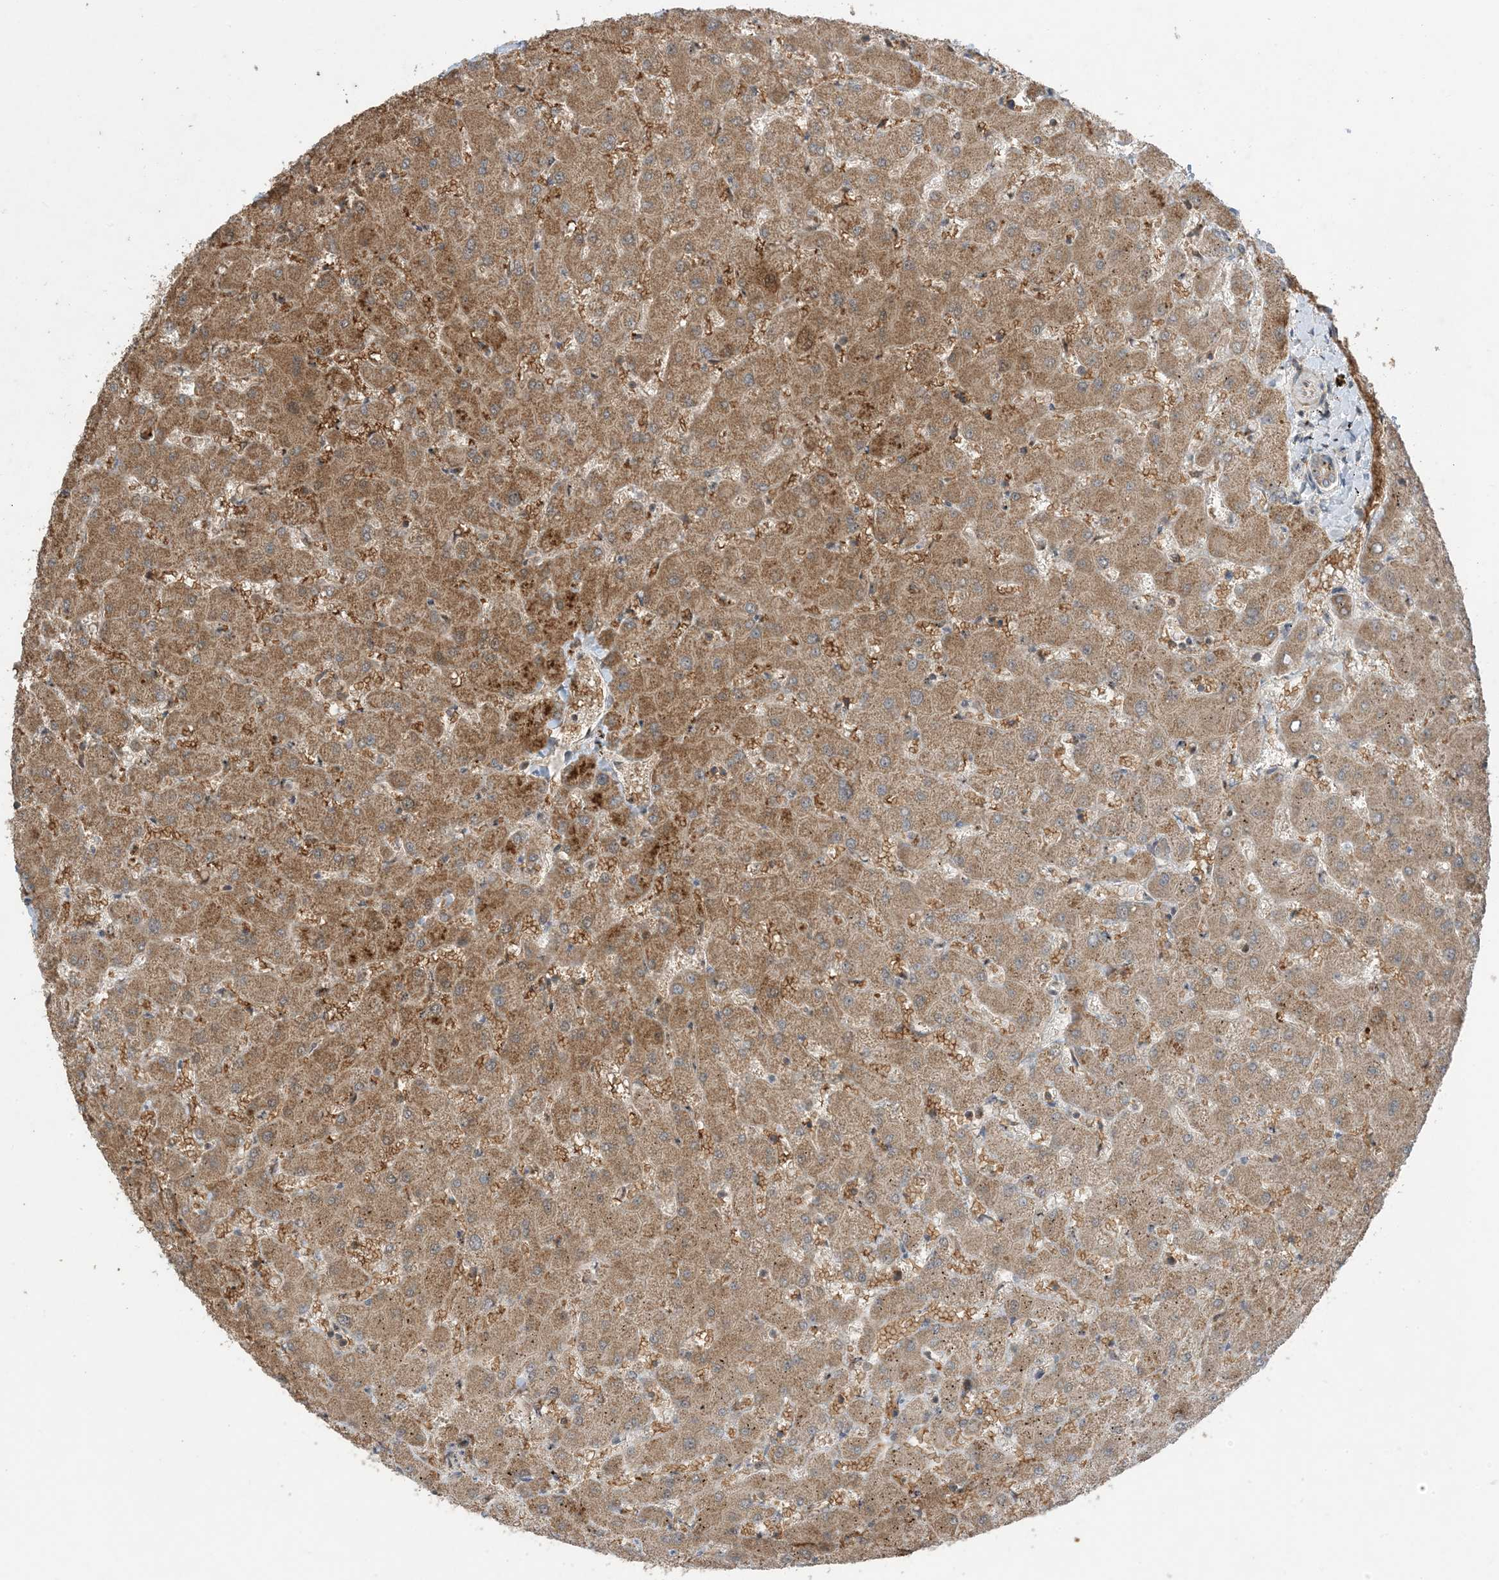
{"staining": {"intensity": "weak", "quantity": "25%-75%", "location": "cytoplasmic/membranous"}, "tissue": "liver", "cell_type": "Cholangiocytes", "image_type": "normal", "snomed": [{"axis": "morphology", "description": "Normal tissue, NOS"}, {"axis": "topography", "description": "Liver"}], "caption": "Brown immunohistochemical staining in benign human liver exhibits weak cytoplasmic/membranous expression in approximately 25%-75% of cholangiocytes. The protein of interest is shown in brown color, while the nuclei are stained blue.", "gene": "PUSL1", "patient": {"sex": "female", "age": 63}}